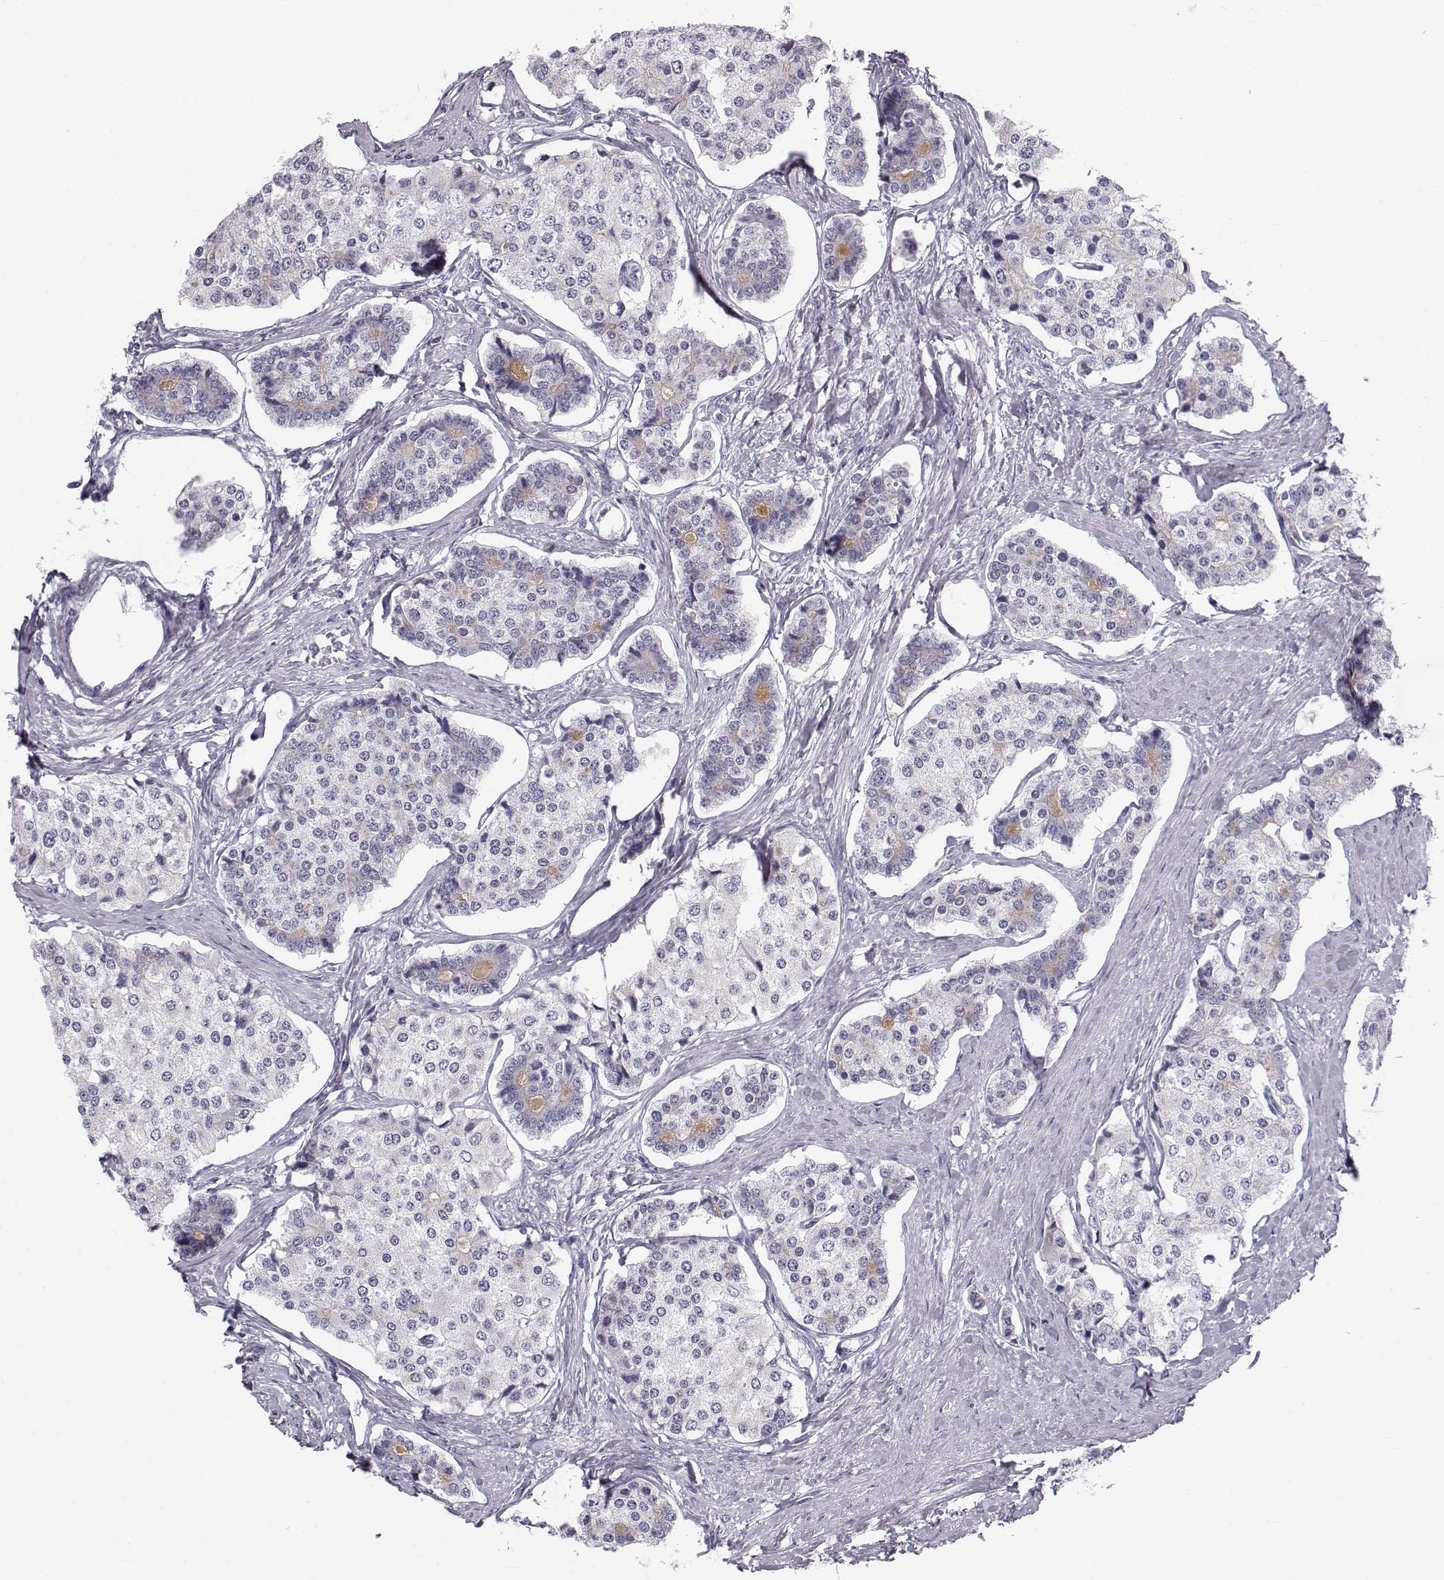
{"staining": {"intensity": "negative", "quantity": "none", "location": "none"}, "tissue": "carcinoid", "cell_type": "Tumor cells", "image_type": "cancer", "snomed": [{"axis": "morphology", "description": "Carcinoid, malignant, NOS"}, {"axis": "topography", "description": "Small intestine"}], "caption": "A high-resolution photomicrograph shows immunohistochemistry (IHC) staining of carcinoid, which demonstrates no significant positivity in tumor cells. (Immunohistochemistry, brightfield microscopy, high magnification).", "gene": "GPR26", "patient": {"sex": "female", "age": 65}}